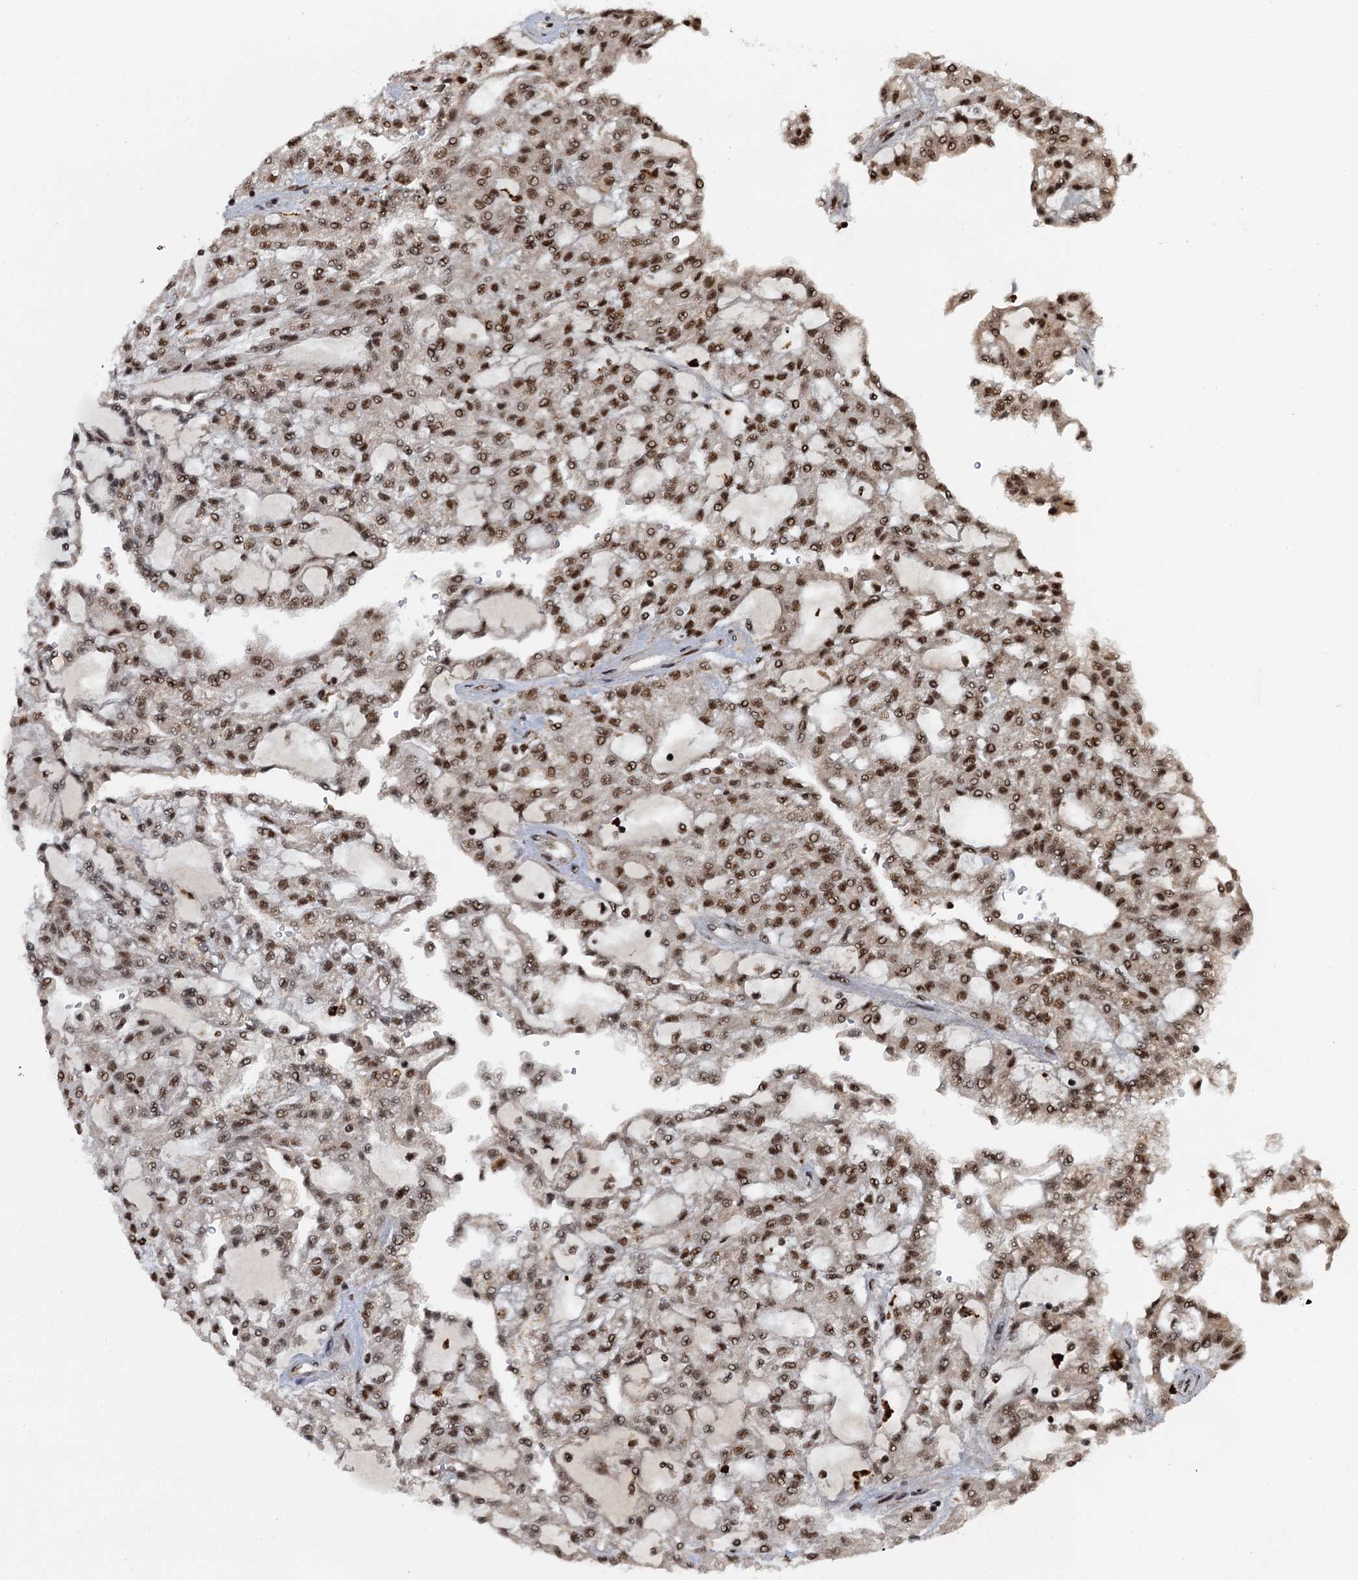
{"staining": {"intensity": "moderate", "quantity": ">75%", "location": "nuclear"}, "tissue": "renal cancer", "cell_type": "Tumor cells", "image_type": "cancer", "snomed": [{"axis": "morphology", "description": "Adenocarcinoma, NOS"}, {"axis": "topography", "description": "Kidney"}], "caption": "Adenocarcinoma (renal) stained with a protein marker displays moderate staining in tumor cells.", "gene": "ZC3H18", "patient": {"sex": "male", "age": 63}}